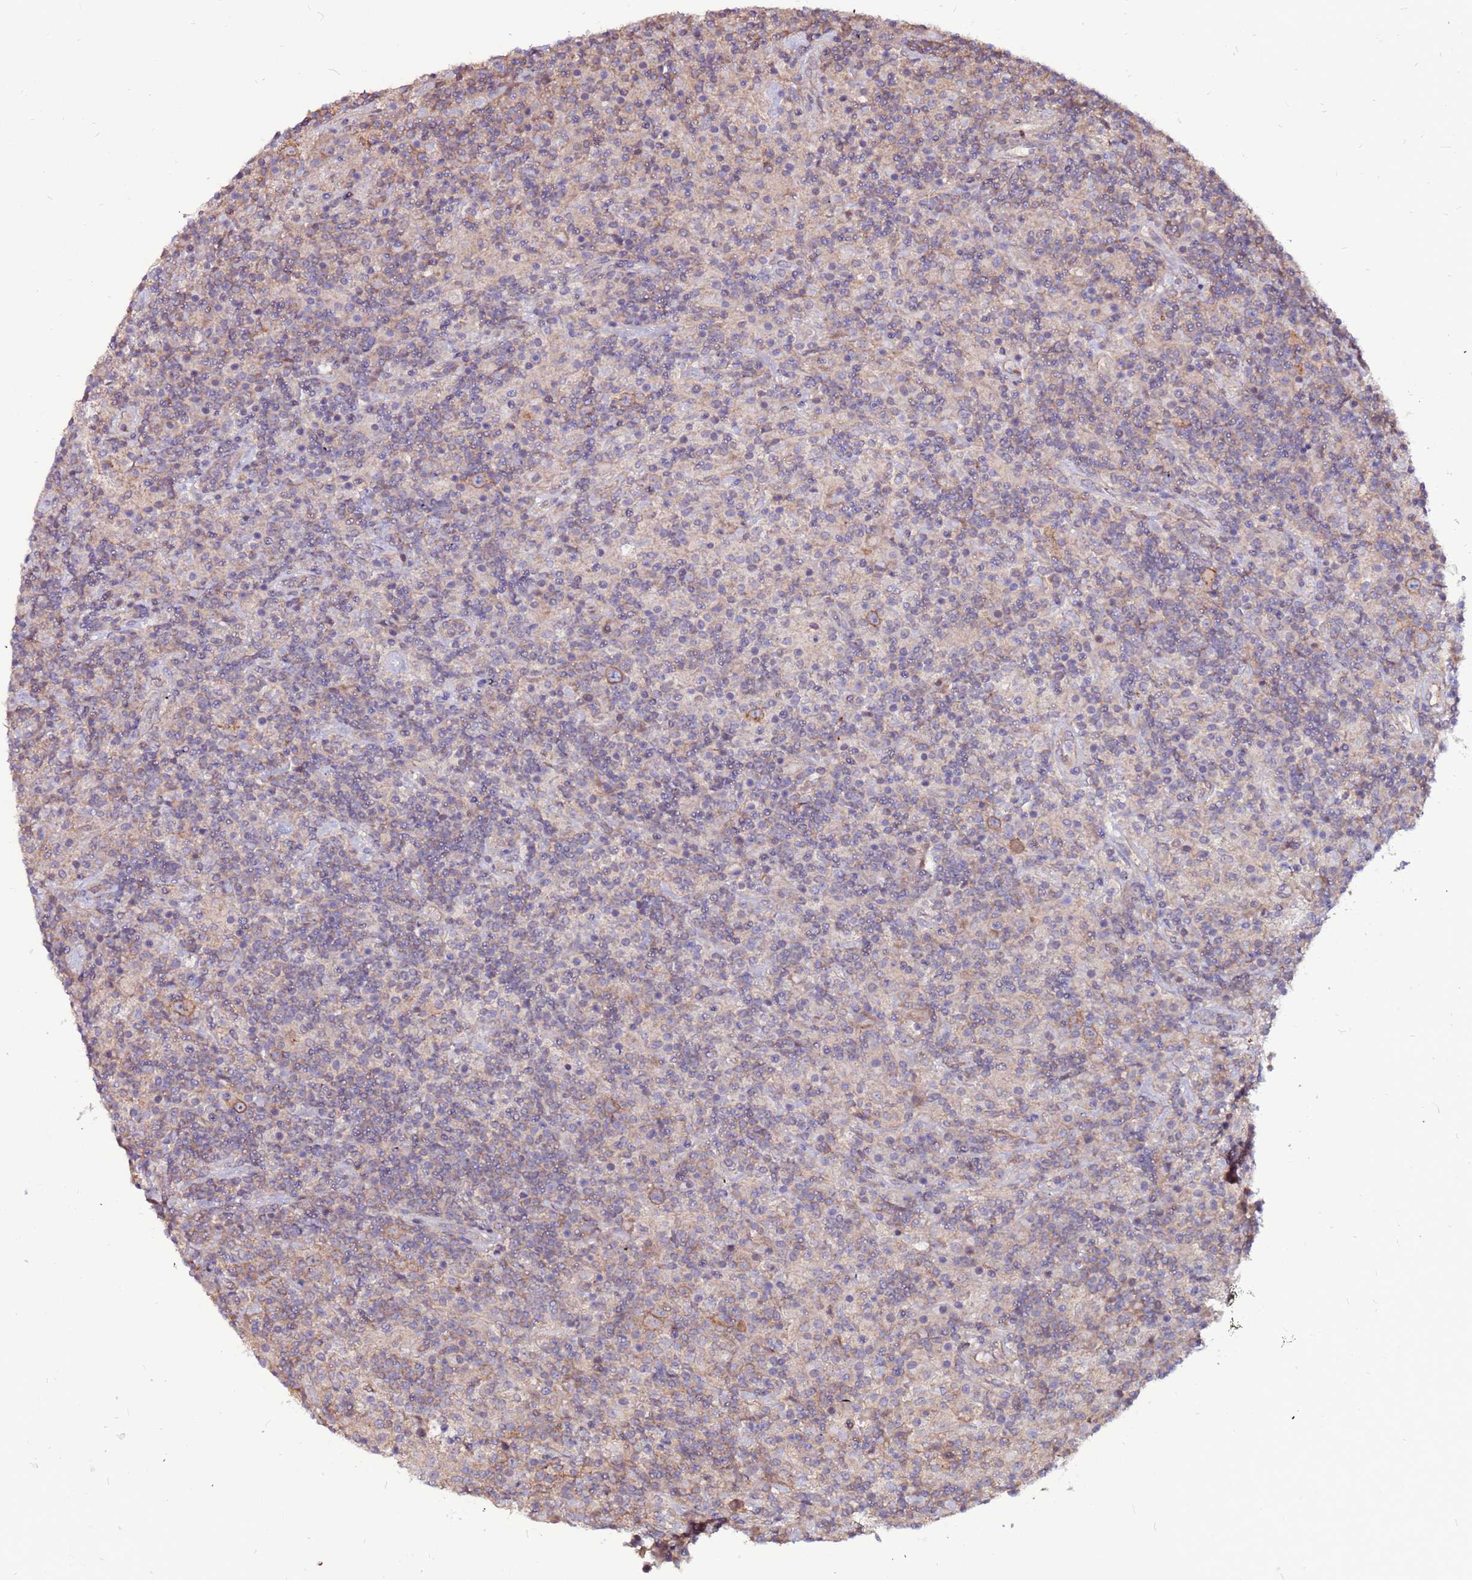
{"staining": {"intensity": "moderate", "quantity": ">75%", "location": "cytoplasmic/membranous"}, "tissue": "lymphoma", "cell_type": "Tumor cells", "image_type": "cancer", "snomed": [{"axis": "morphology", "description": "Hodgkin's disease, NOS"}, {"axis": "topography", "description": "Lymph node"}], "caption": "Protein analysis of lymphoma tissue demonstrates moderate cytoplasmic/membranous expression in approximately >75% of tumor cells.", "gene": "NRN1L", "patient": {"sex": "male", "age": 70}}